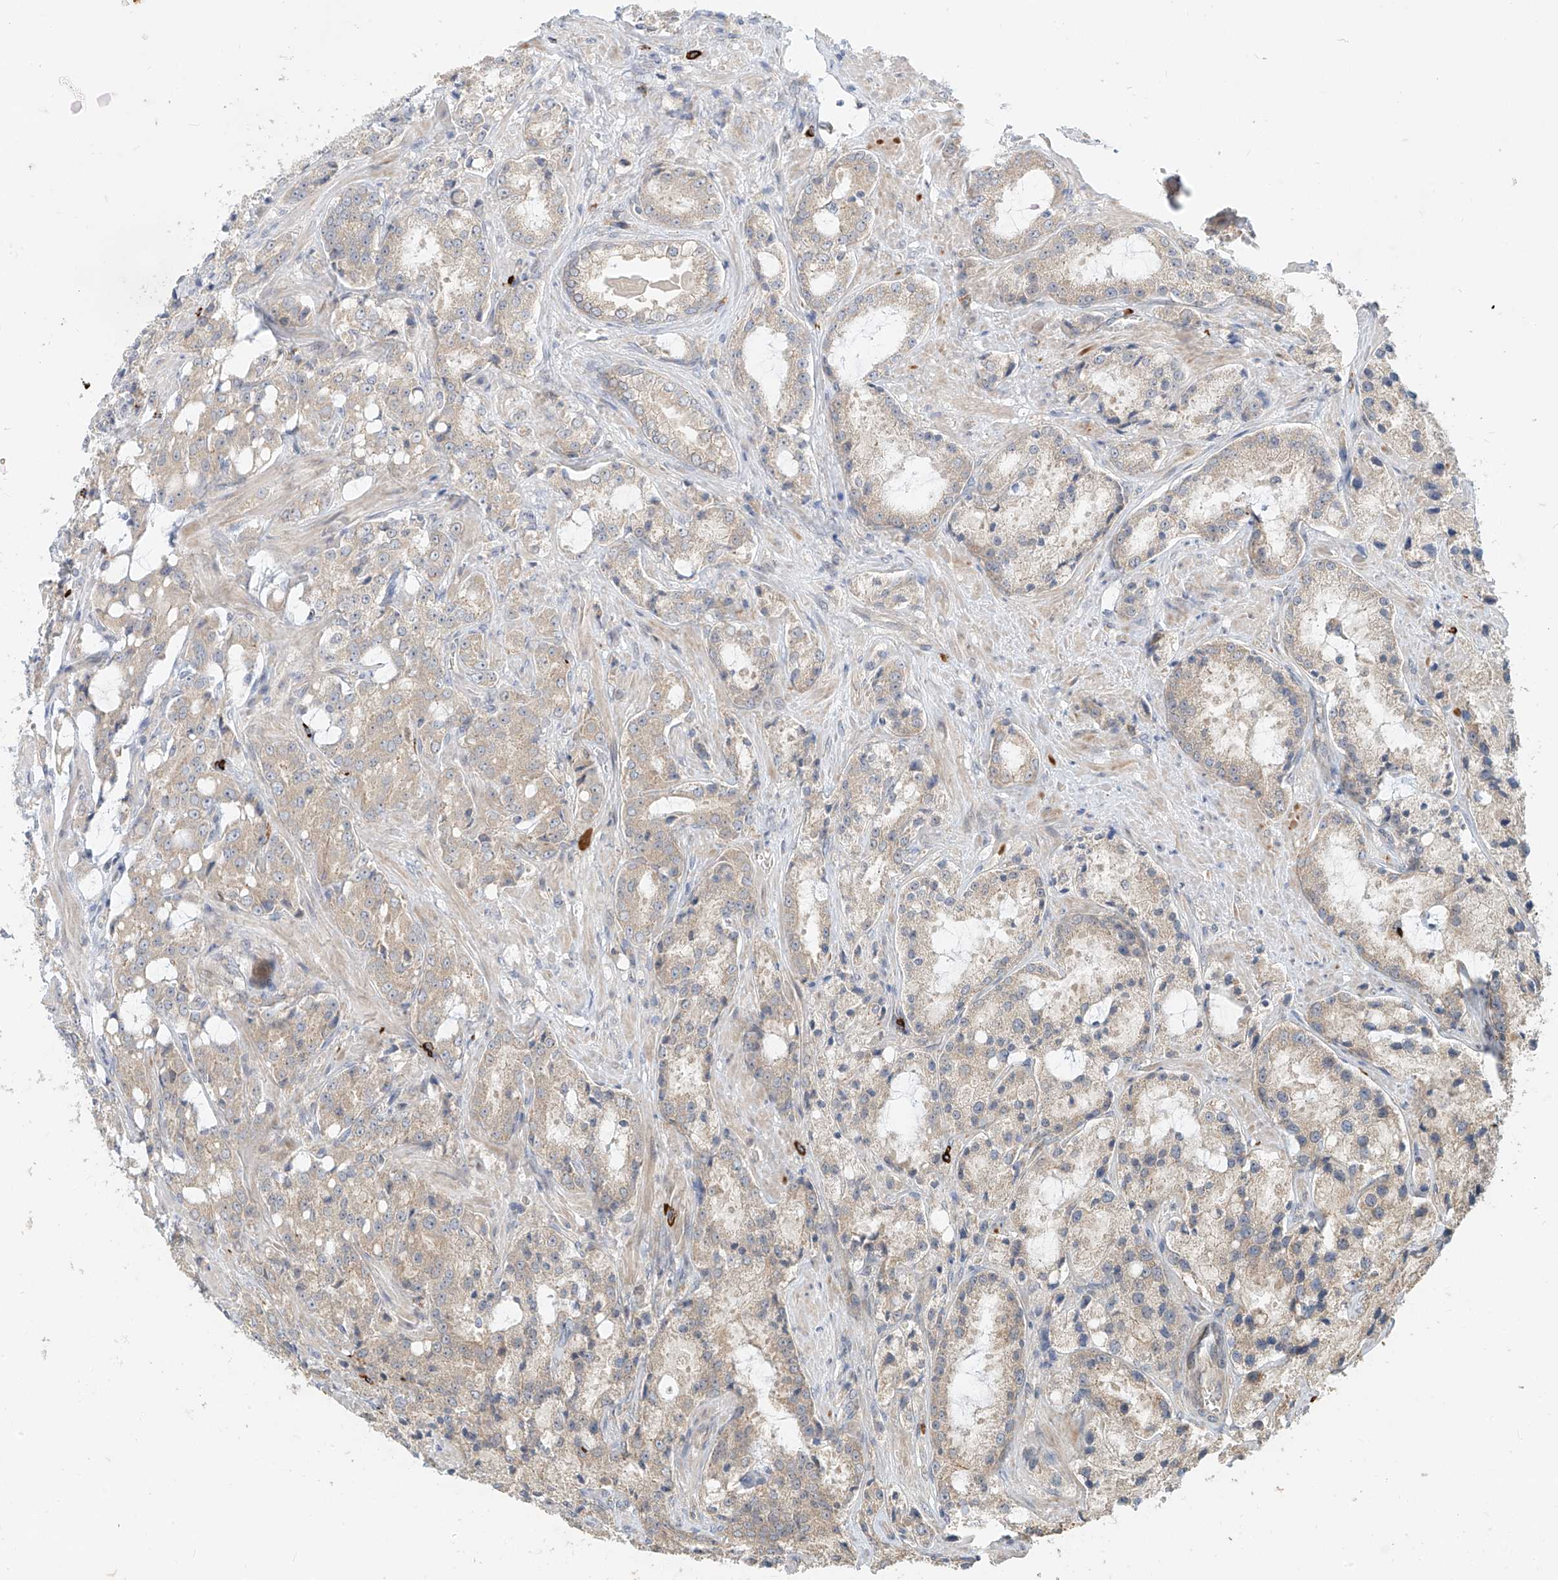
{"staining": {"intensity": "weak", "quantity": "<25%", "location": "cytoplasmic/membranous"}, "tissue": "prostate cancer", "cell_type": "Tumor cells", "image_type": "cancer", "snomed": [{"axis": "morphology", "description": "Adenocarcinoma, High grade"}, {"axis": "topography", "description": "Prostate"}], "caption": "DAB immunohistochemical staining of human prostate adenocarcinoma (high-grade) exhibits no significant expression in tumor cells.", "gene": "MTUS2", "patient": {"sex": "male", "age": 66}}